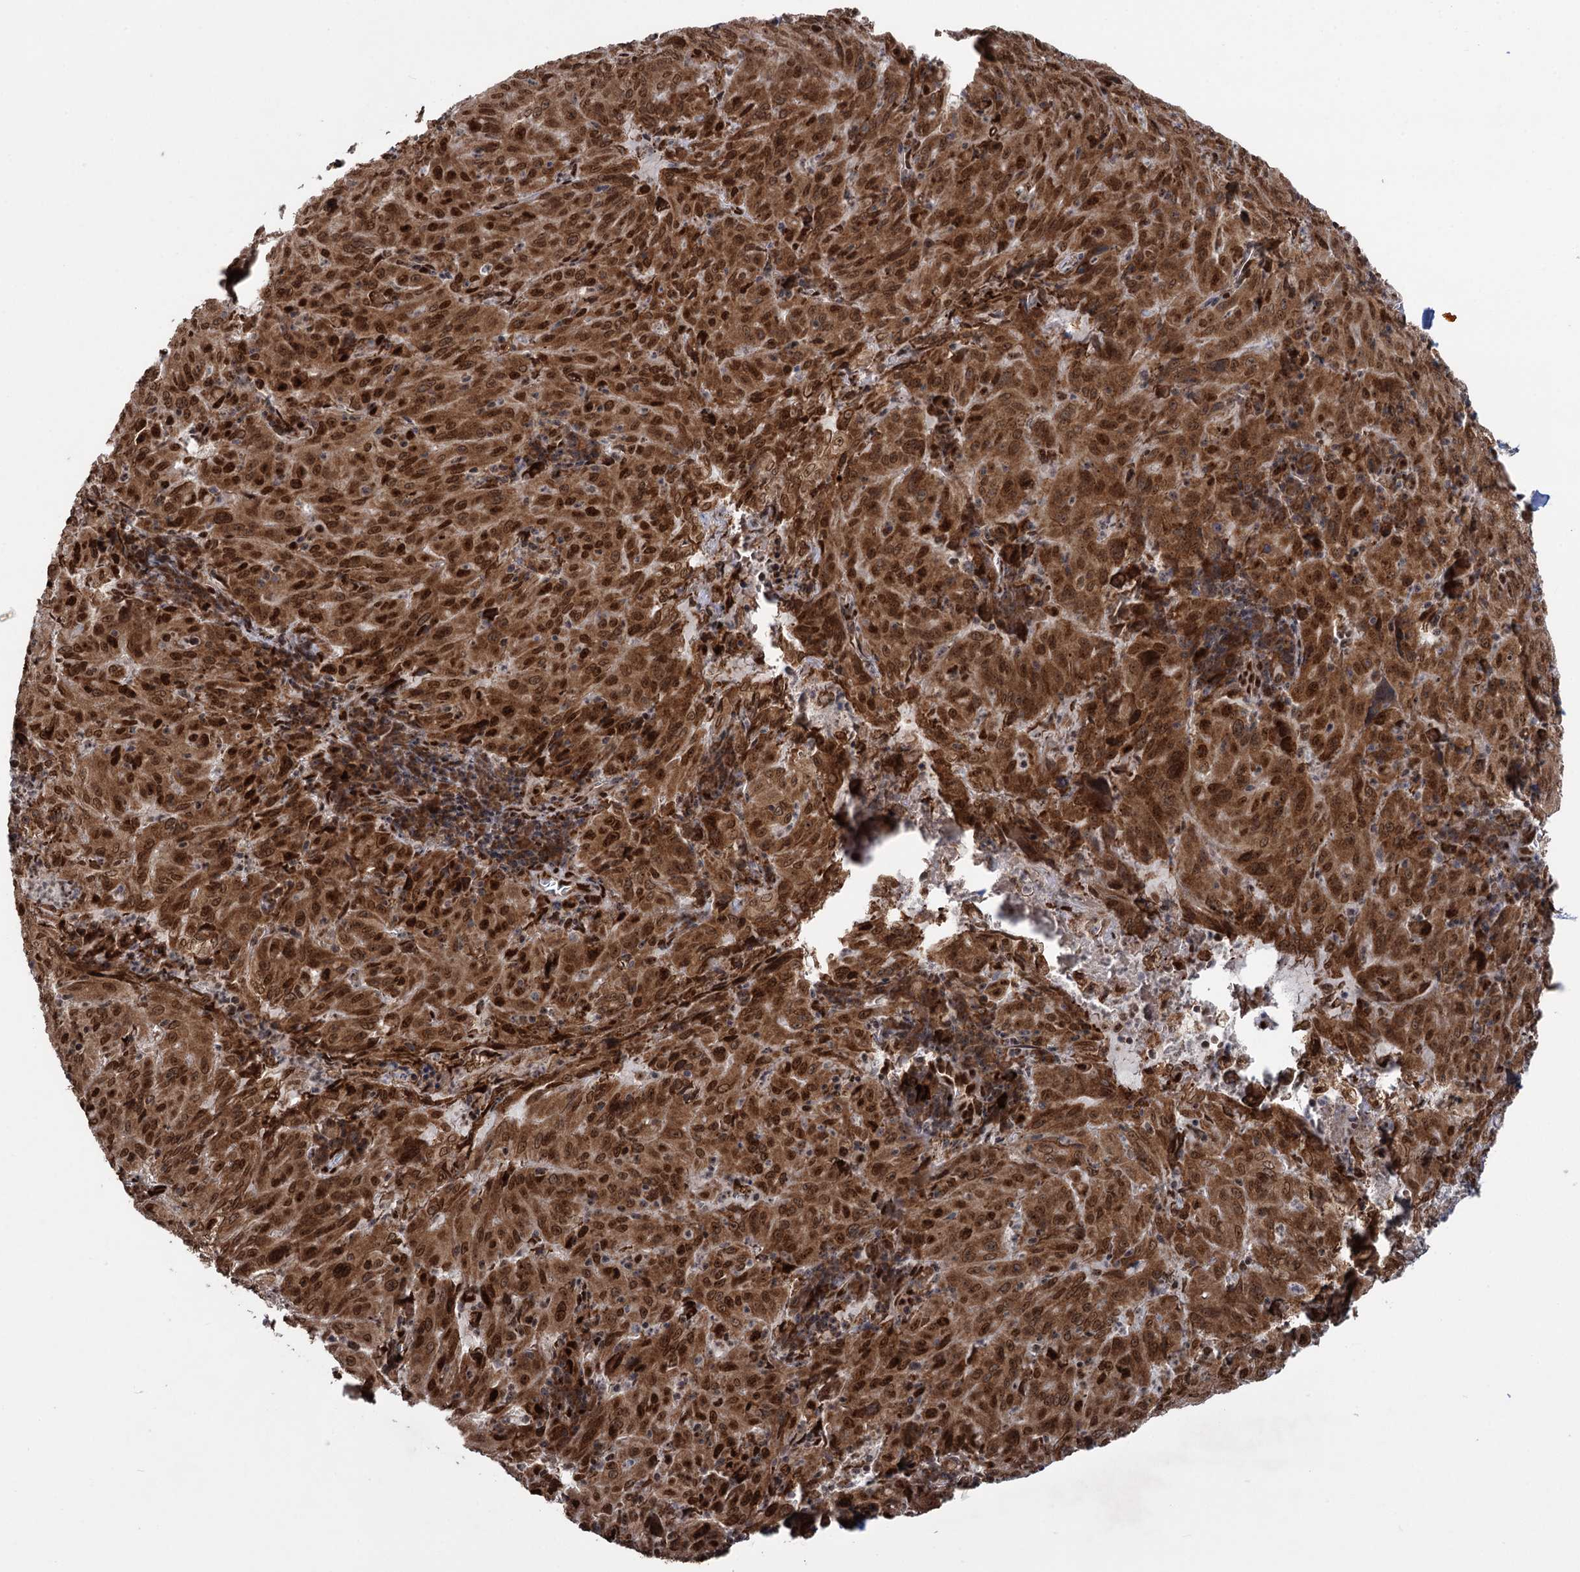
{"staining": {"intensity": "strong", "quantity": ">75%", "location": "cytoplasmic/membranous,nuclear"}, "tissue": "pancreatic cancer", "cell_type": "Tumor cells", "image_type": "cancer", "snomed": [{"axis": "morphology", "description": "Adenocarcinoma, NOS"}, {"axis": "topography", "description": "Pancreas"}], "caption": "Strong cytoplasmic/membranous and nuclear protein expression is present in about >75% of tumor cells in pancreatic adenocarcinoma.", "gene": "MESD", "patient": {"sex": "male", "age": 63}}